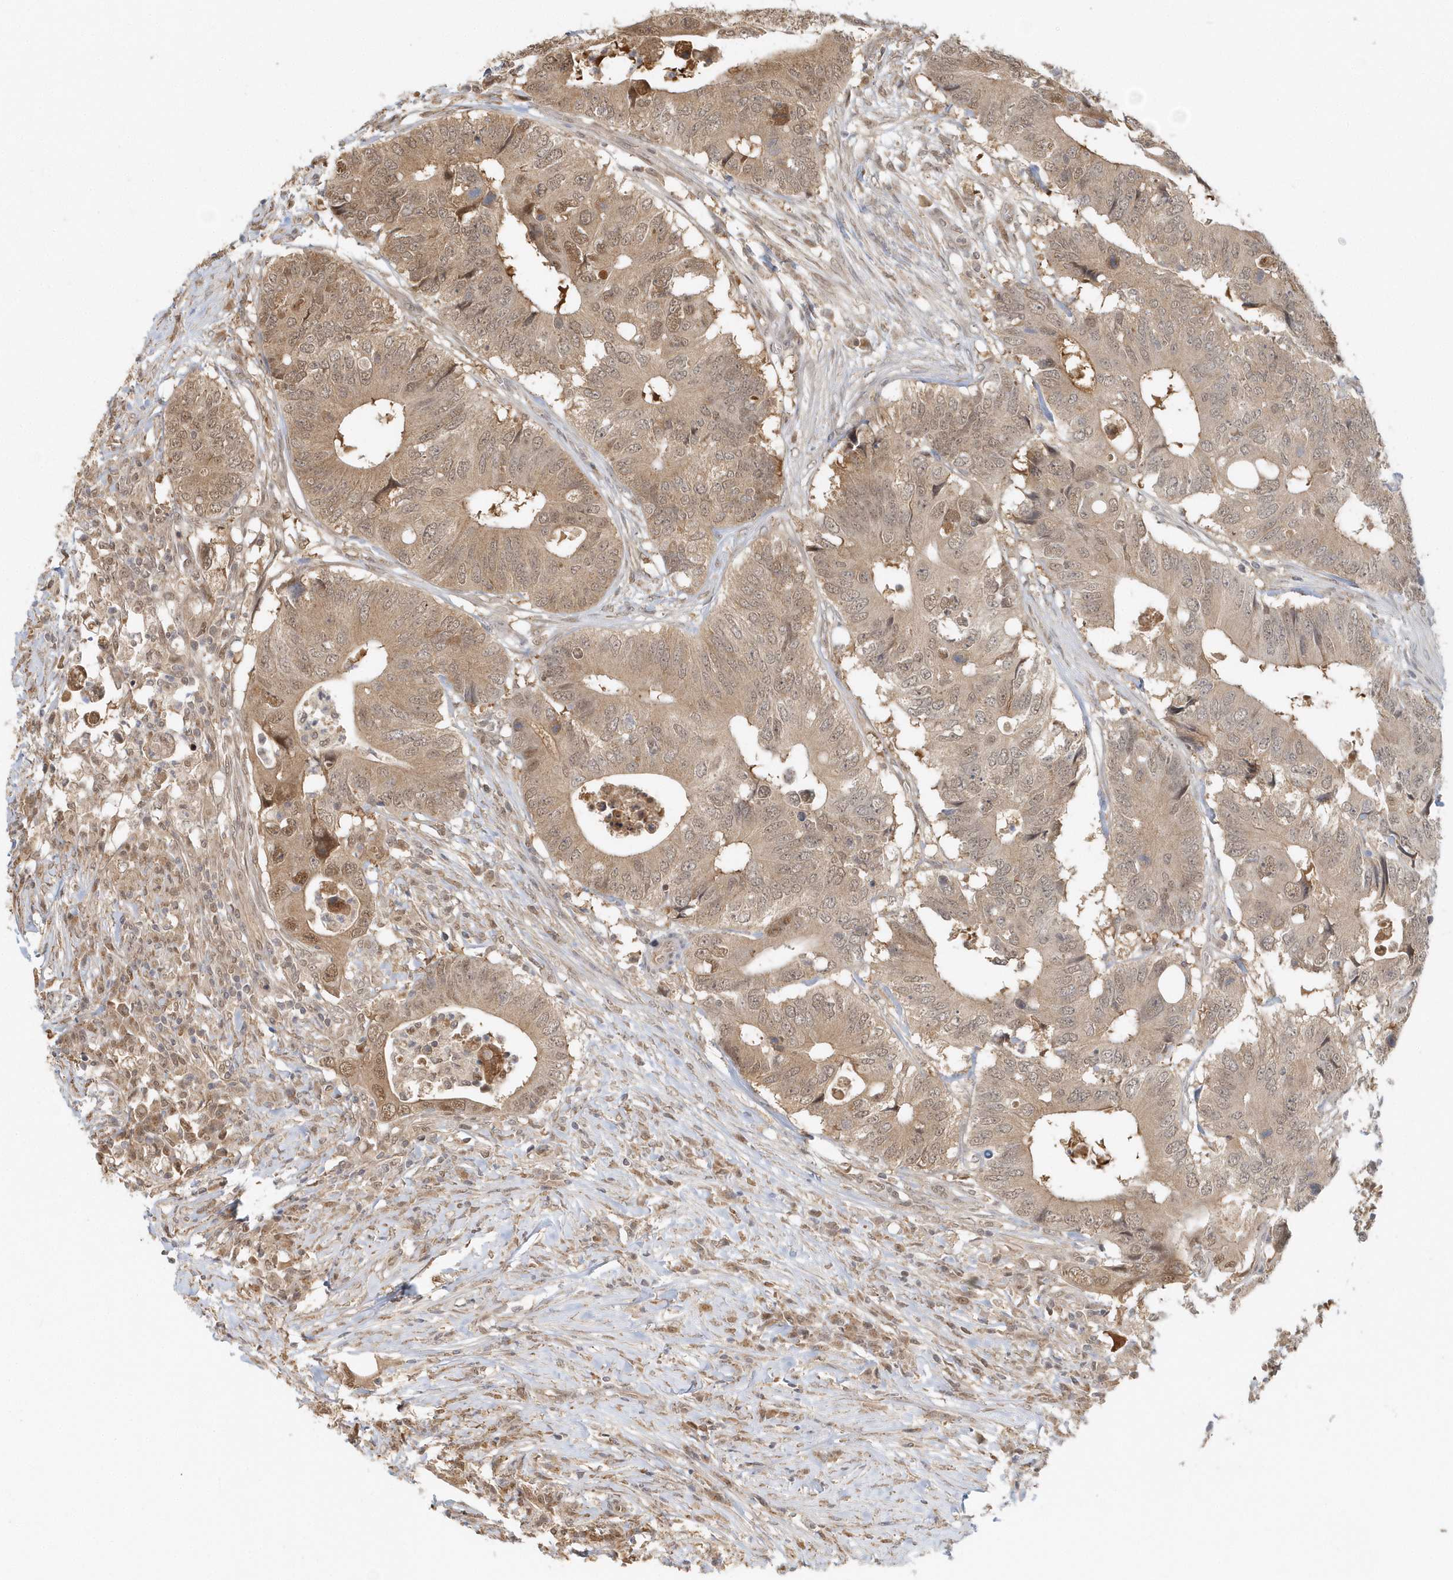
{"staining": {"intensity": "moderate", "quantity": ">75%", "location": "cytoplasmic/membranous,nuclear"}, "tissue": "colorectal cancer", "cell_type": "Tumor cells", "image_type": "cancer", "snomed": [{"axis": "morphology", "description": "Adenocarcinoma, NOS"}, {"axis": "topography", "description": "Colon"}], "caption": "Colorectal adenocarcinoma stained with a brown dye shows moderate cytoplasmic/membranous and nuclear positive staining in about >75% of tumor cells.", "gene": "PSMD6", "patient": {"sex": "male", "age": 71}}